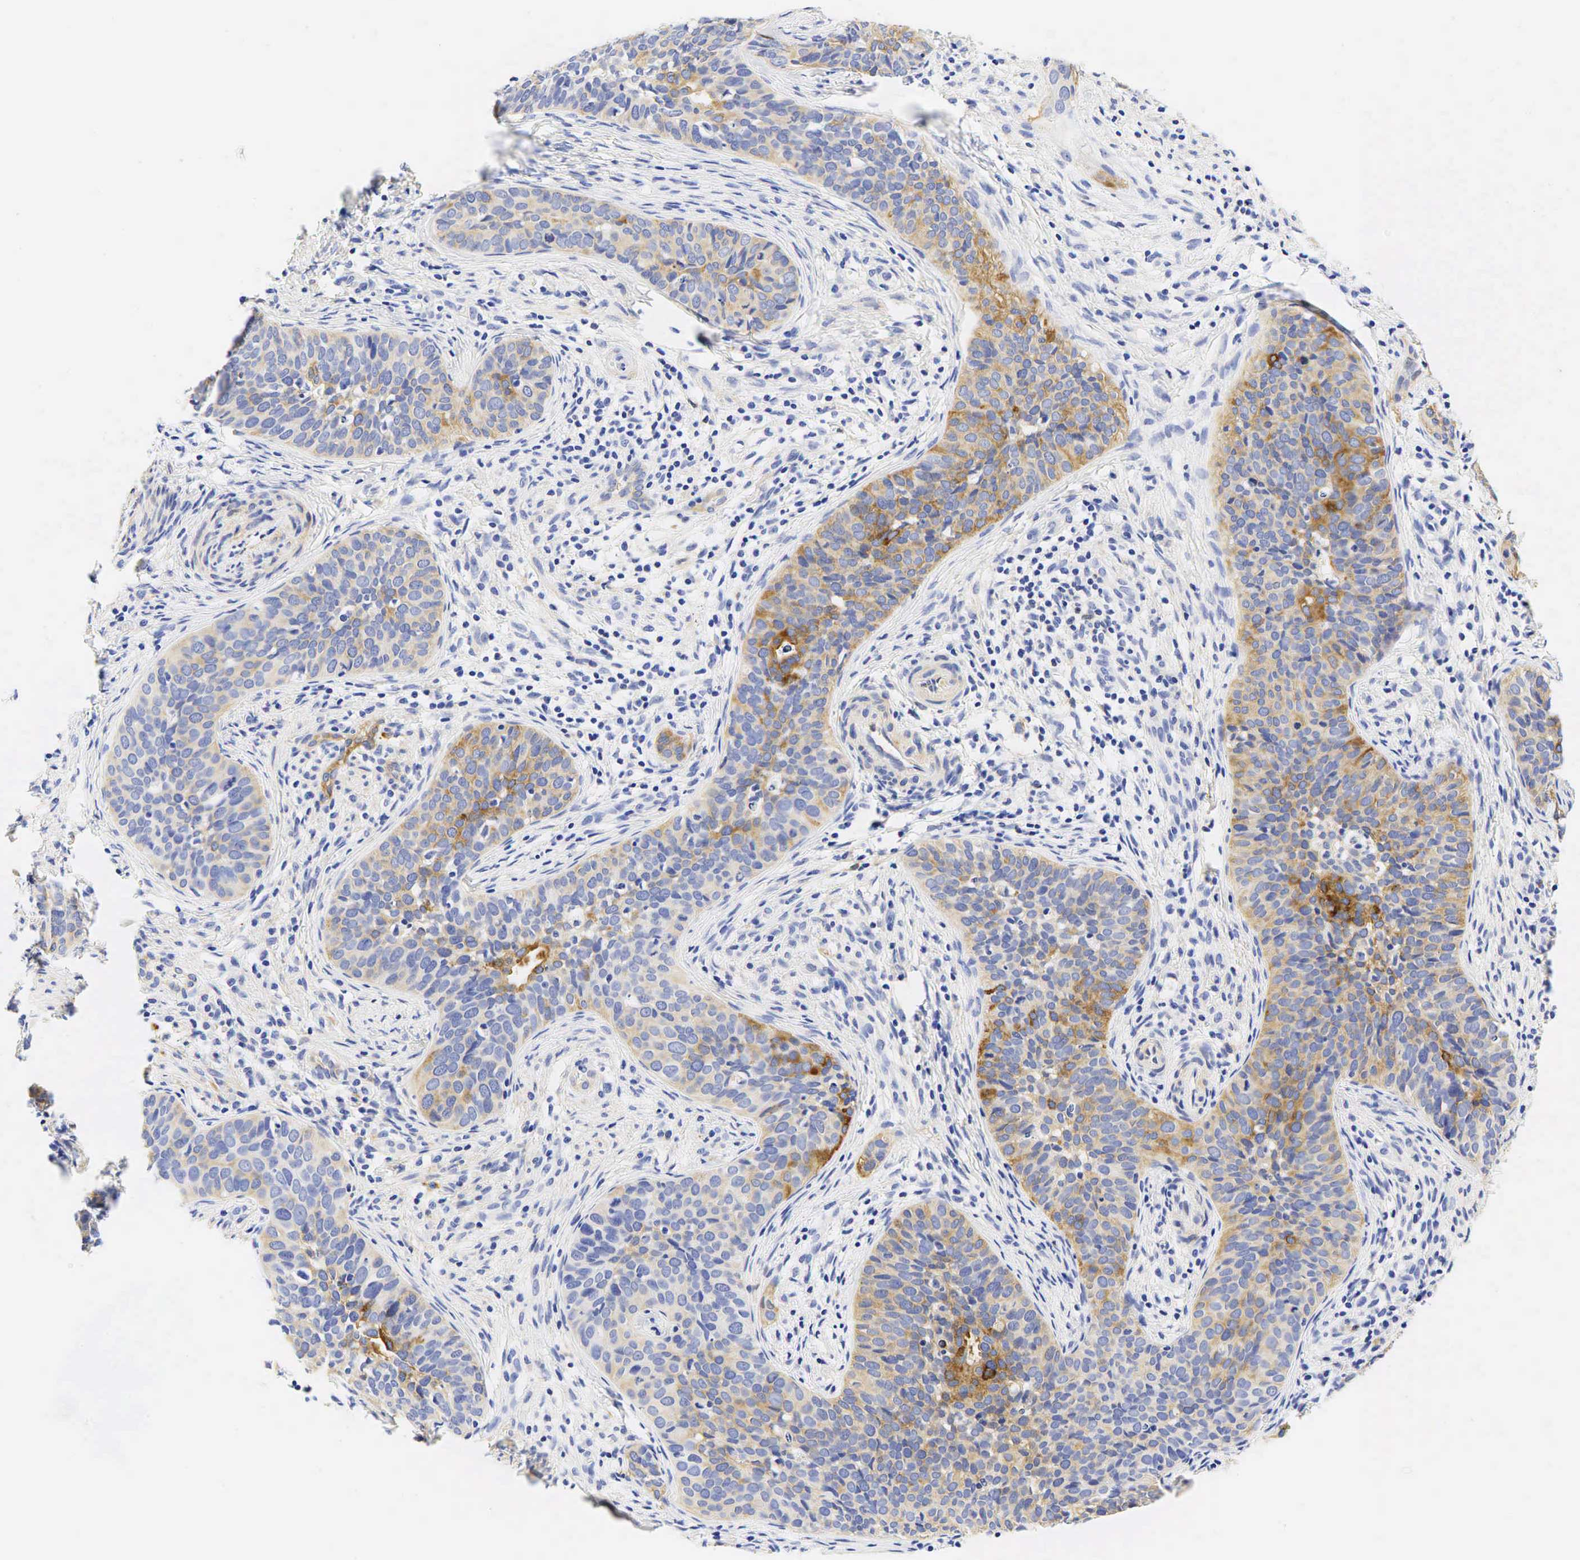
{"staining": {"intensity": "weak", "quantity": "25%-75%", "location": "cytoplasmic/membranous"}, "tissue": "cervical cancer", "cell_type": "Tumor cells", "image_type": "cancer", "snomed": [{"axis": "morphology", "description": "Squamous cell carcinoma, NOS"}, {"axis": "topography", "description": "Cervix"}], "caption": "Immunohistochemical staining of cervical cancer reveals low levels of weak cytoplasmic/membranous protein expression in approximately 25%-75% of tumor cells. (brown staining indicates protein expression, while blue staining denotes nuclei).", "gene": "TNFRSF8", "patient": {"sex": "female", "age": 31}}